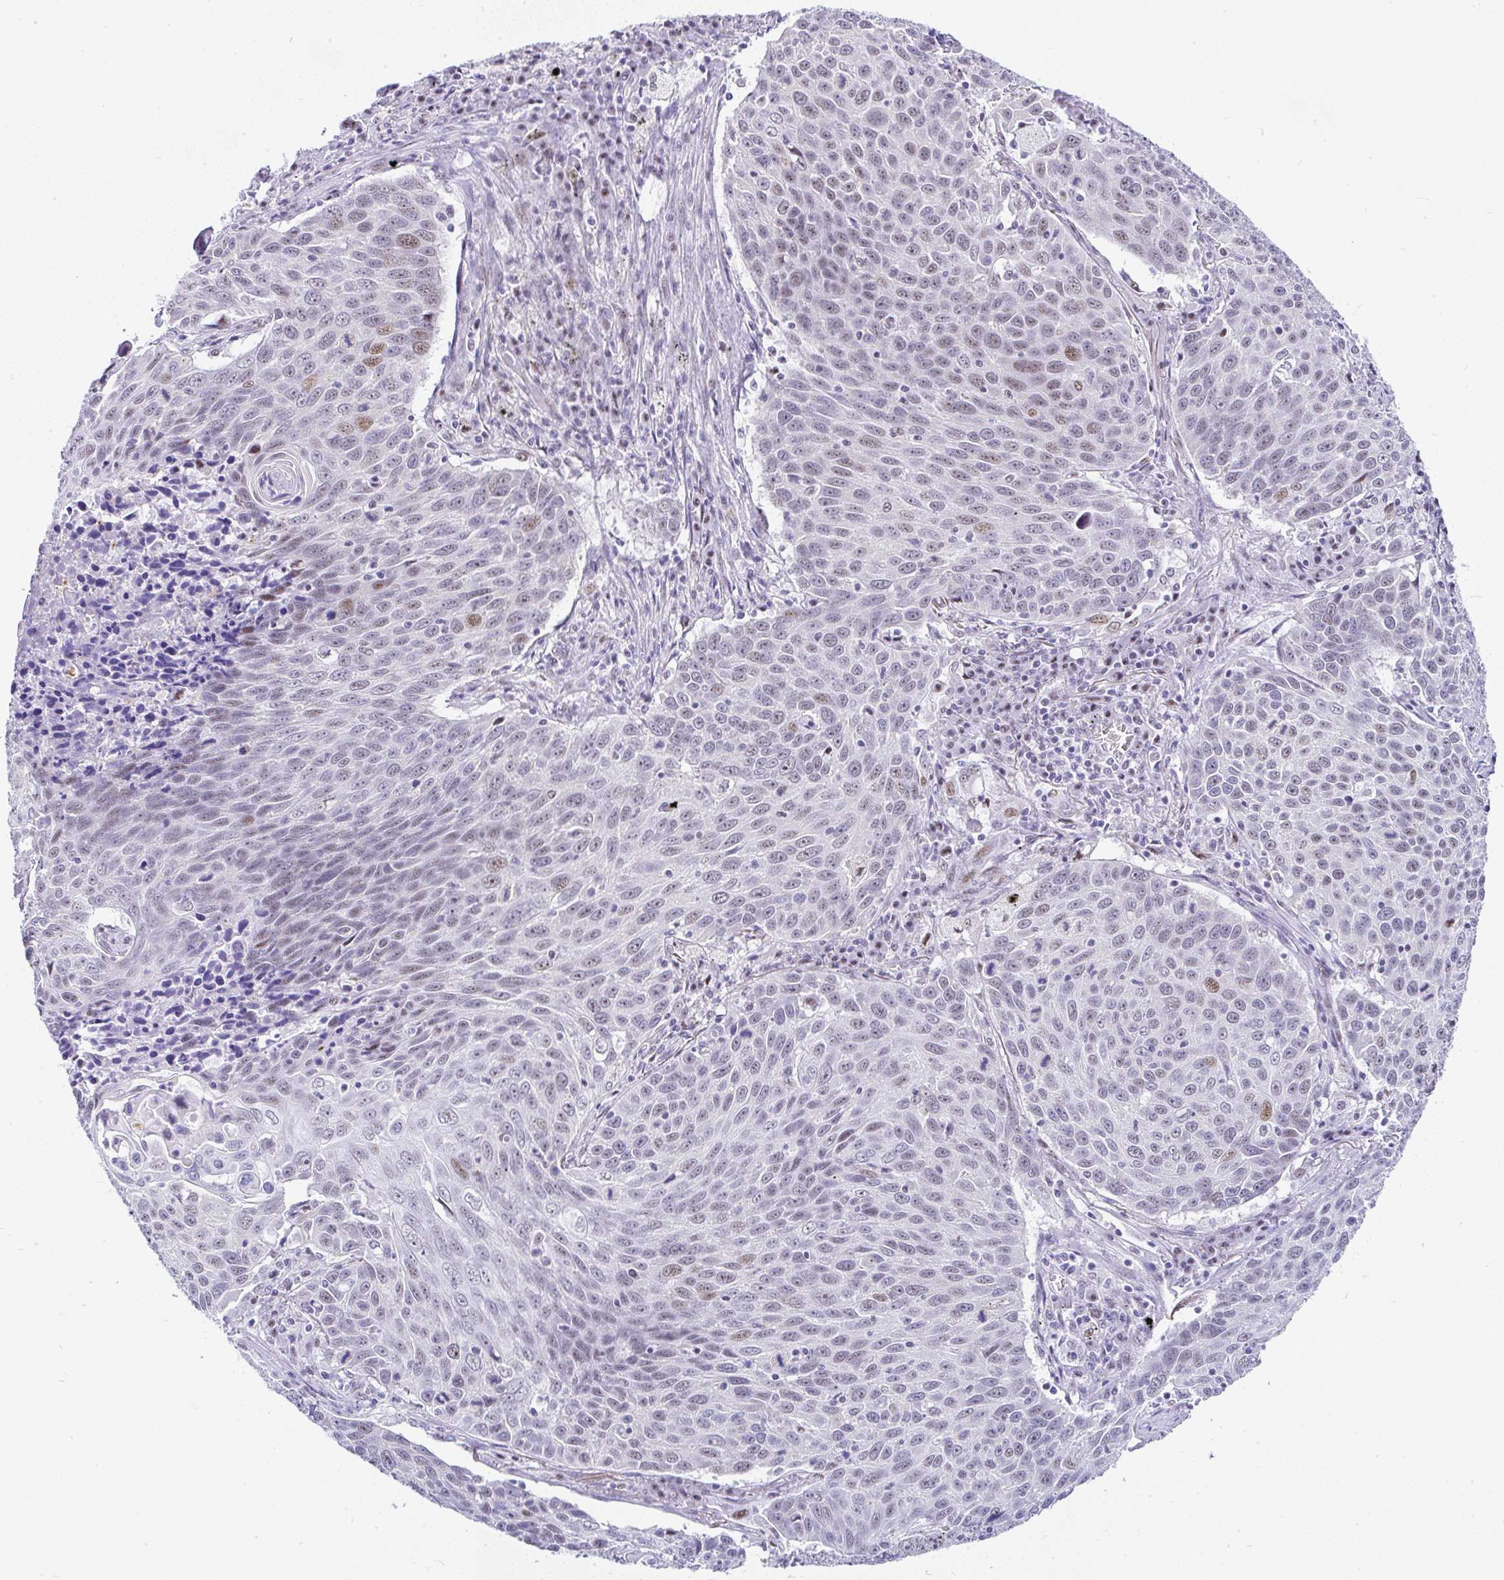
{"staining": {"intensity": "moderate", "quantity": "25%-75%", "location": "nuclear"}, "tissue": "lung cancer", "cell_type": "Tumor cells", "image_type": "cancer", "snomed": [{"axis": "morphology", "description": "Squamous cell carcinoma, NOS"}, {"axis": "topography", "description": "Lung"}], "caption": "Moderate nuclear positivity for a protein is identified in about 25%-75% of tumor cells of lung cancer (squamous cell carcinoma) using immunohistochemistry (IHC).", "gene": "NR1D2", "patient": {"sex": "male", "age": 78}}